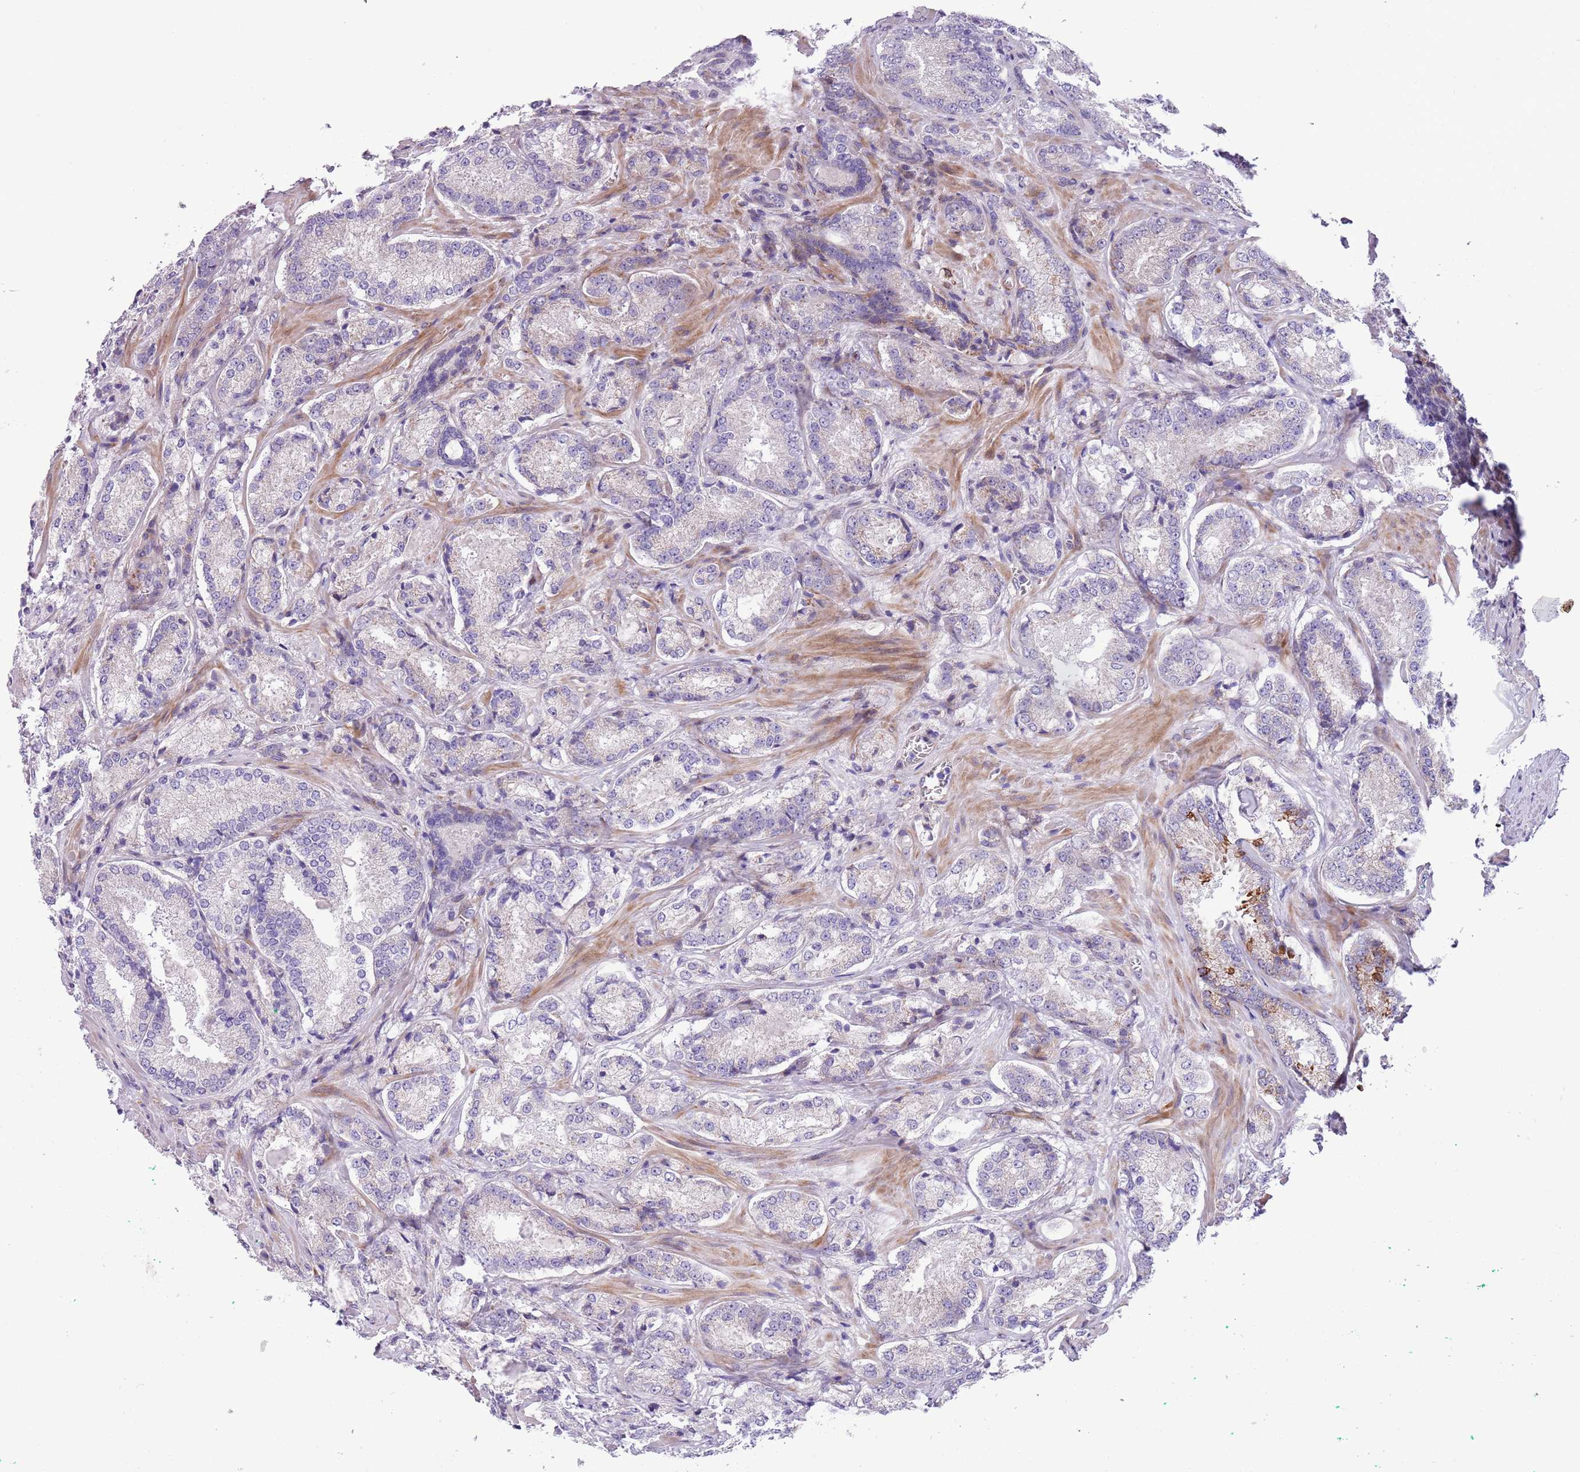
{"staining": {"intensity": "weak", "quantity": "<25%", "location": "cytoplasmic/membranous"}, "tissue": "prostate cancer", "cell_type": "Tumor cells", "image_type": "cancer", "snomed": [{"axis": "morphology", "description": "Adenocarcinoma, Low grade"}, {"axis": "topography", "description": "Prostate"}], "caption": "Protein analysis of prostate cancer (low-grade adenocarcinoma) reveals no significant staining in tumor cells.", "gene": "MRPL32", "patient": {"sex": "male", "age": 74}}